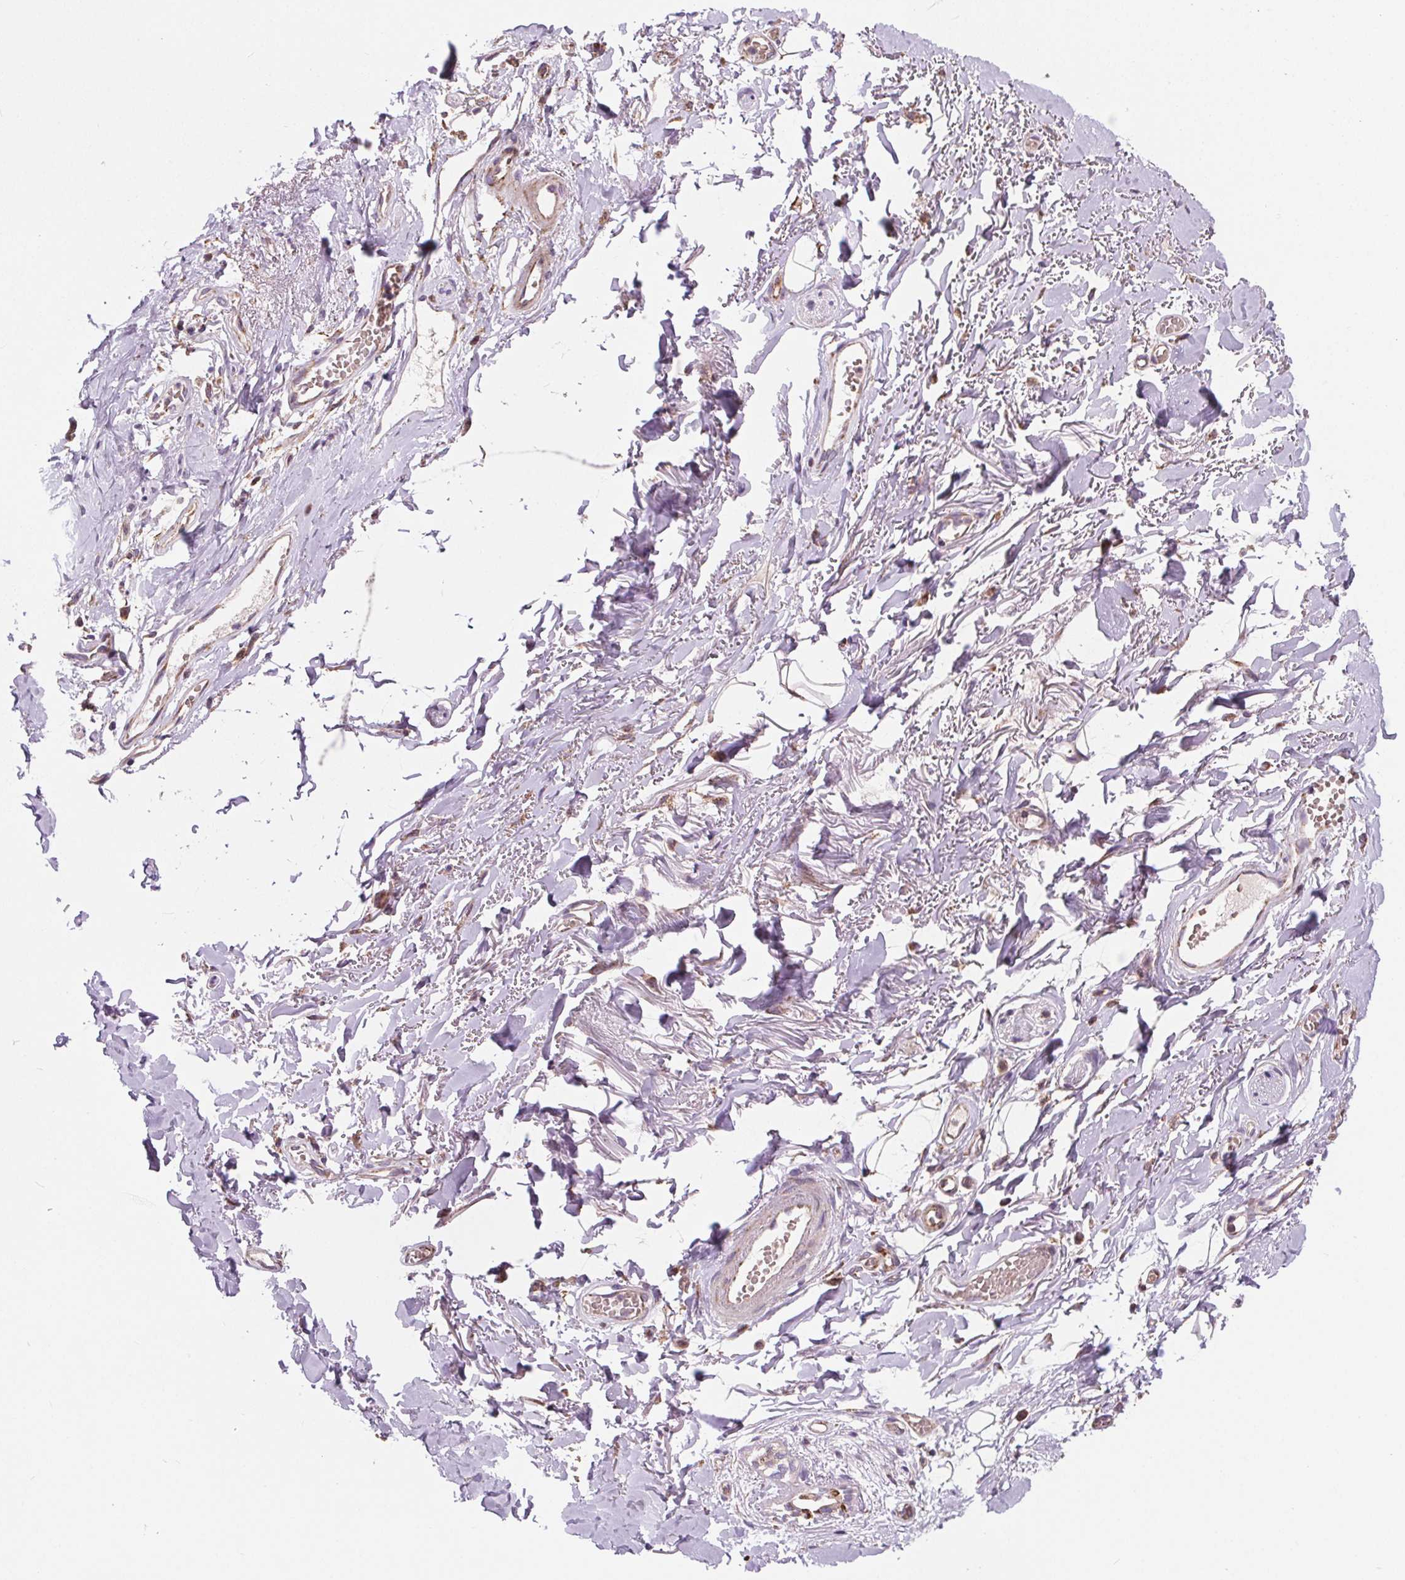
{"staining": {"intensity": "negative", "quantity": "none", "location": "none"}, "tissue": "adipose tissue", "cell_type": "Adipocytes", "image_type": "normal", "snomed": [{"axis": "morphology", "description": "Normal tissue, NOS"}, {"axis": "topography", "description": "Anal"}, {"axis": "topography", "description": "Peripheral nerve tissue"}], "caption": "Adipocytes are negative for brown protein staining in benign adipose tissue. The staining is performed using DAB (3,3'-diaminobenzidine) brown chromogen with nuclei counter-stained in using hematoxylin.", "gene": "GOLT1B", "patient": {"sex": "male", "age": 78}}